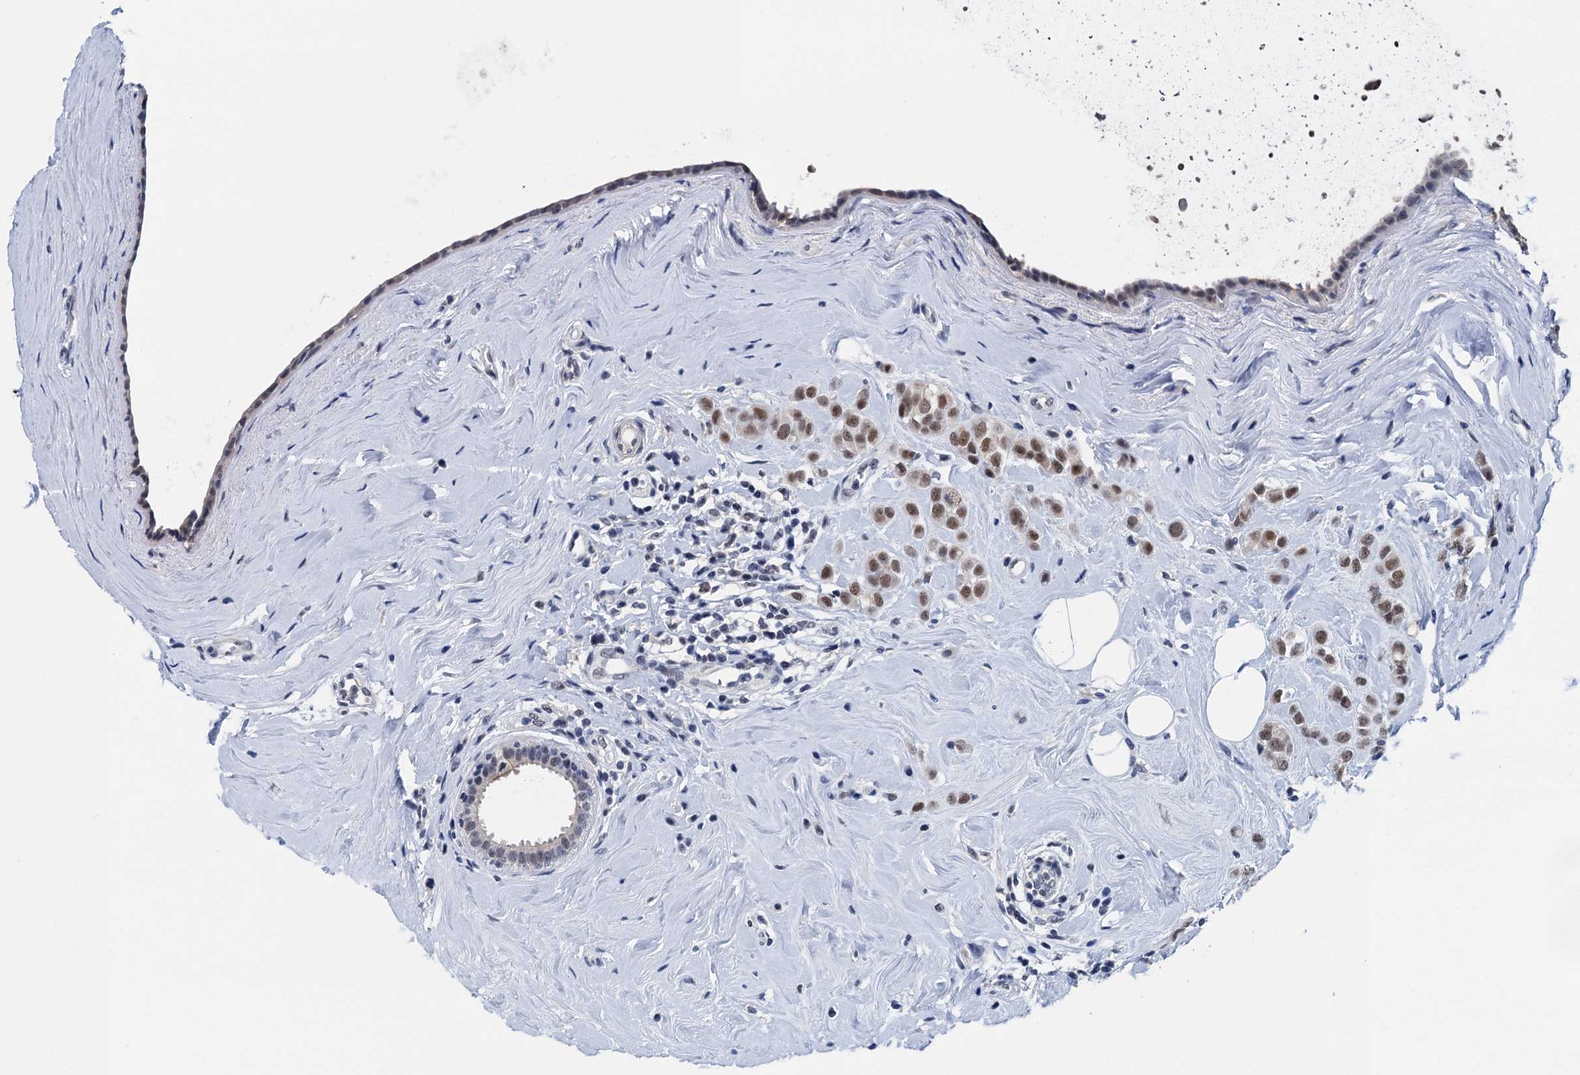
{"staining": {"intensity": "moderate", "quantity": ">75%", "location": "nuclear"}, "tissue": "breast cancer", "cell_type": "Tumor cells", "image_type": "cancer", "snomed": [{"axis": "morphology", "description": "Lobular carcinoma"}, {"axis": "topography", "description": "Breast"}], "caption": "Brown immunohistochemical staining in breast cancer (lobular carcinoma) displays moderate nuclear expression in about >75% of tumor cells.", "gene": "FNBP4", "patient": {"sex": "female", "age": 47}}